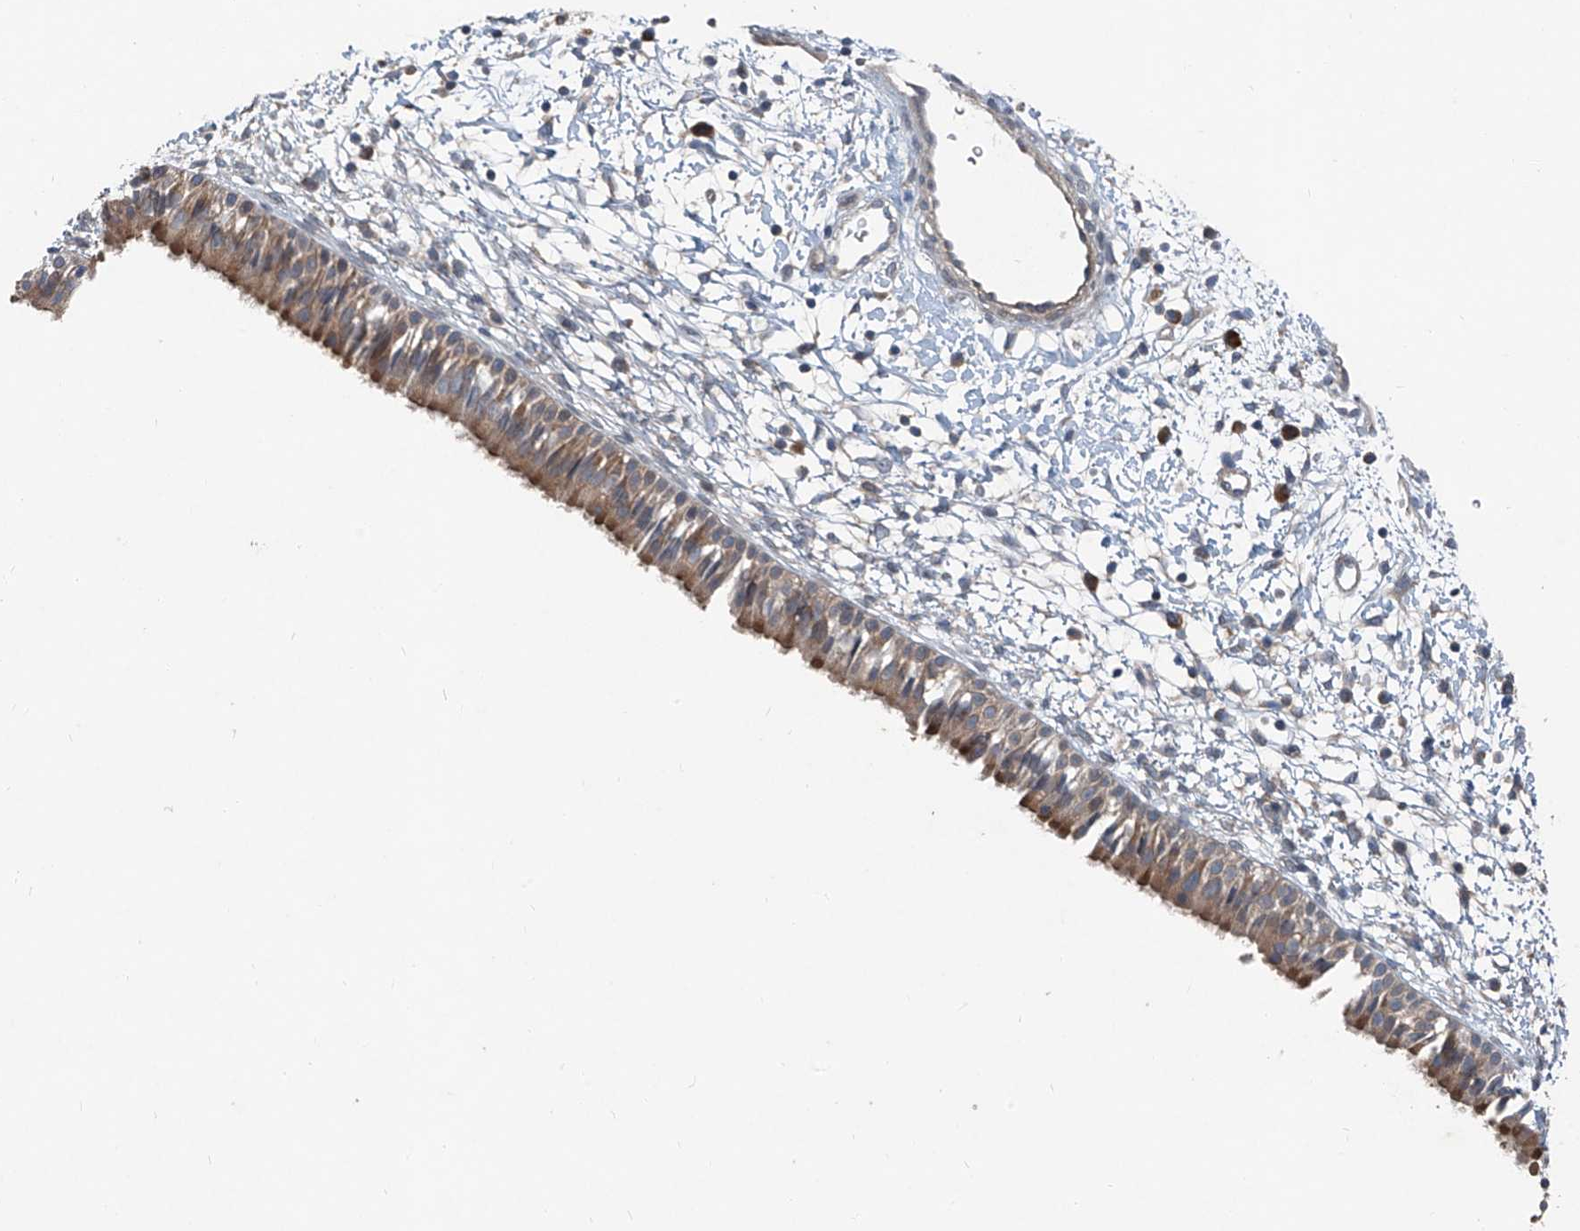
{"staining": {"intensity": "moderate", "quantity": ">75%", "location": "cytoplasmic/membranous"}, "tissue": "nasopharynx", "cell_type": "Respiratory epithelial cells", "image_type": "normal", "snomed": [{"axis": "morphology", "description": "Normal tissue, NOS"}, {"axis": "topography", "description": "Nasopharynx"}], "caption": "A micrograph of nasopharynx stained for a protein displays moderate cytoplasmic/membranous brown staining in respiratory epithelial cells. (DAB (3,3'-diaminobenzidine) IHC, brown staining for protein, blue staining for nuclei).", "gene": "FOXRED2", "patient": {"sex": "male", "age": 22}}